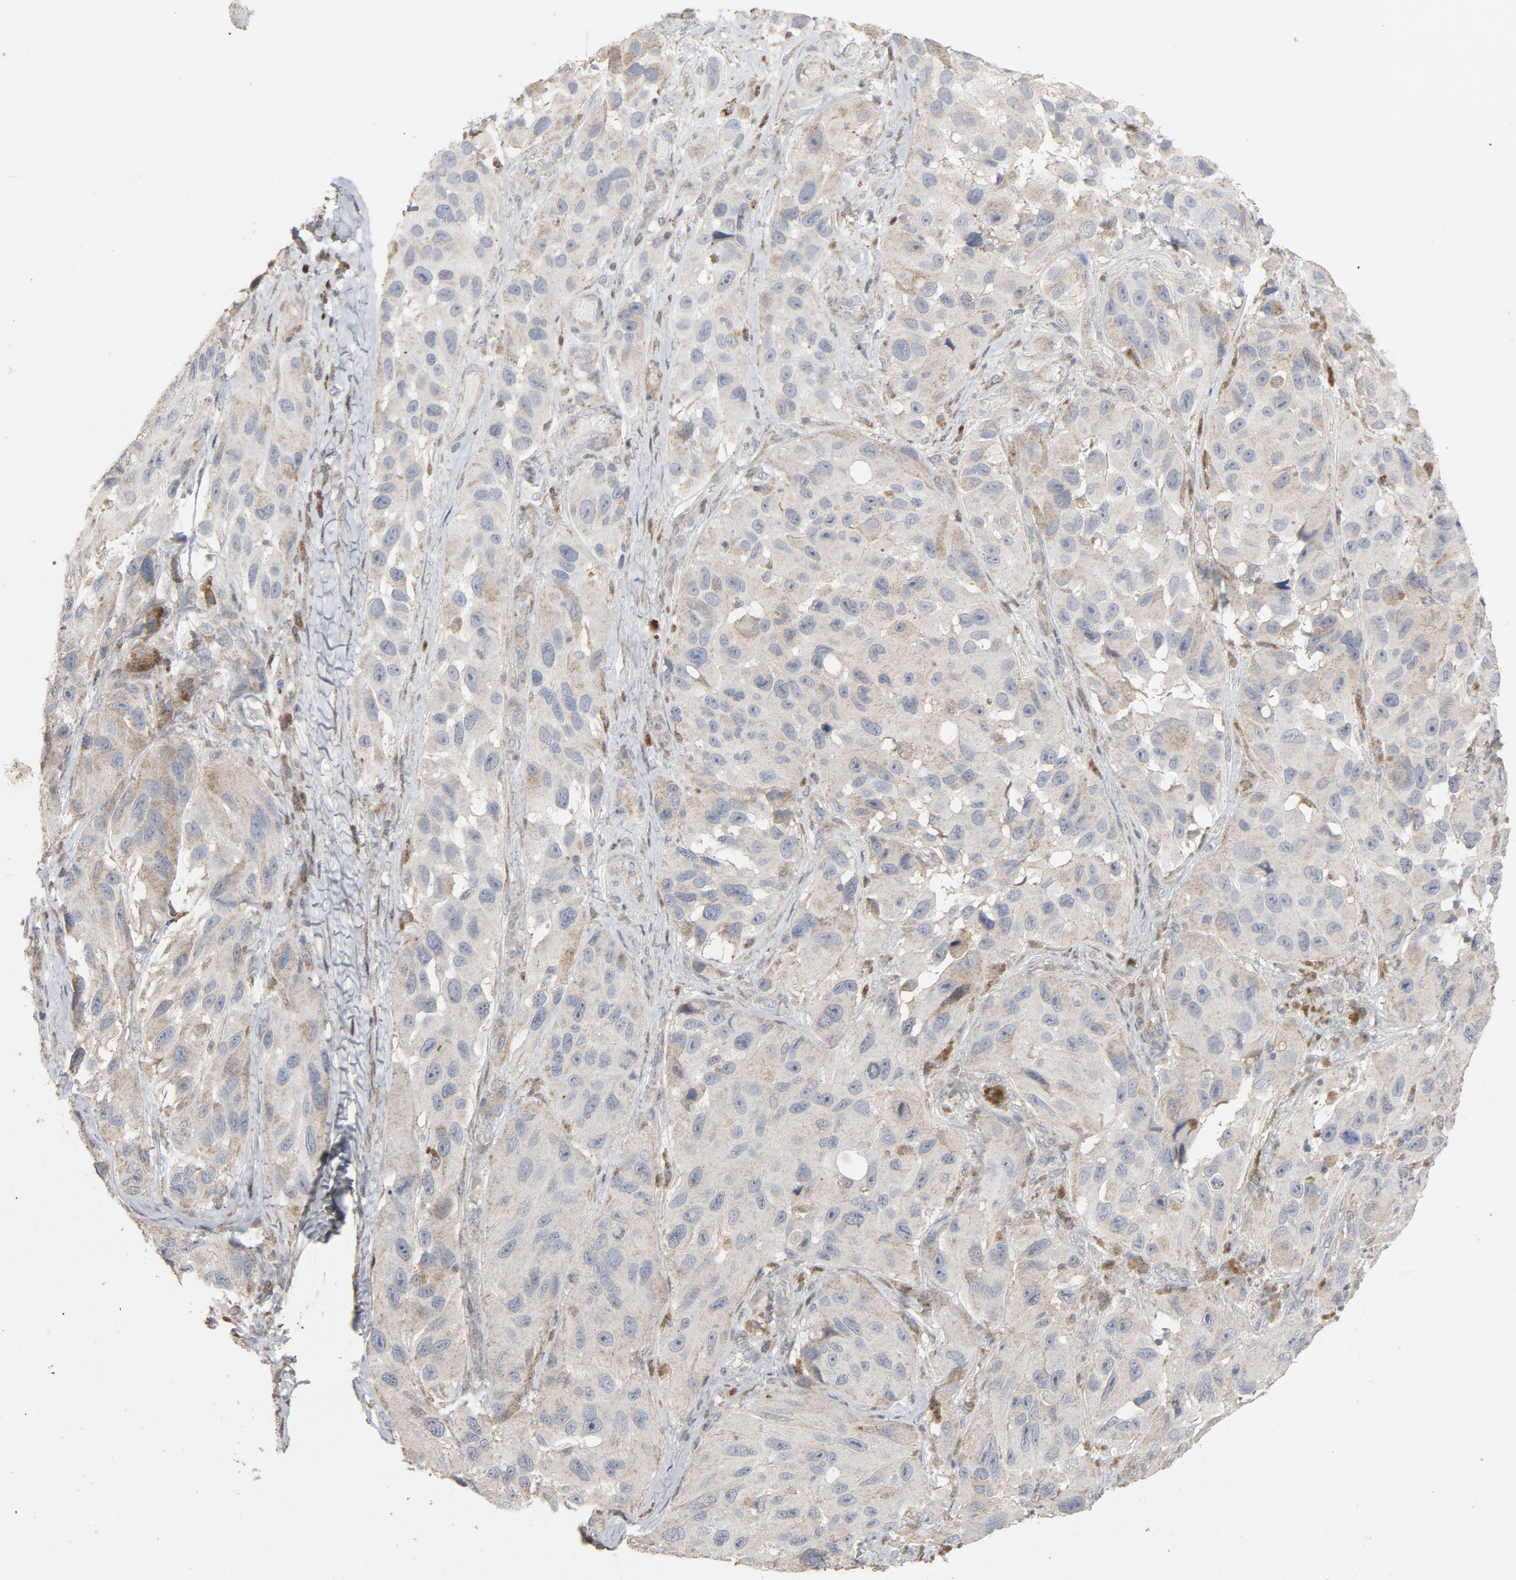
{"staining": {"intensity": "weak", "quantity": "<25%", "location": "cytoplasmic/membranous"}, "tissue": "melanoma", "cell_type": "Tumor cells", "image_type": "cancer", "snomed": [{"axis": "morphology", "description": "Malignant melanoma, NOS"}, {"axis": "topography", "description": "Skin"}], "caption": "Tumor cells are negative for protein expression in human melanoma.", "gene": "CDK6", "patient": {"sex": "female", "age": 73}}